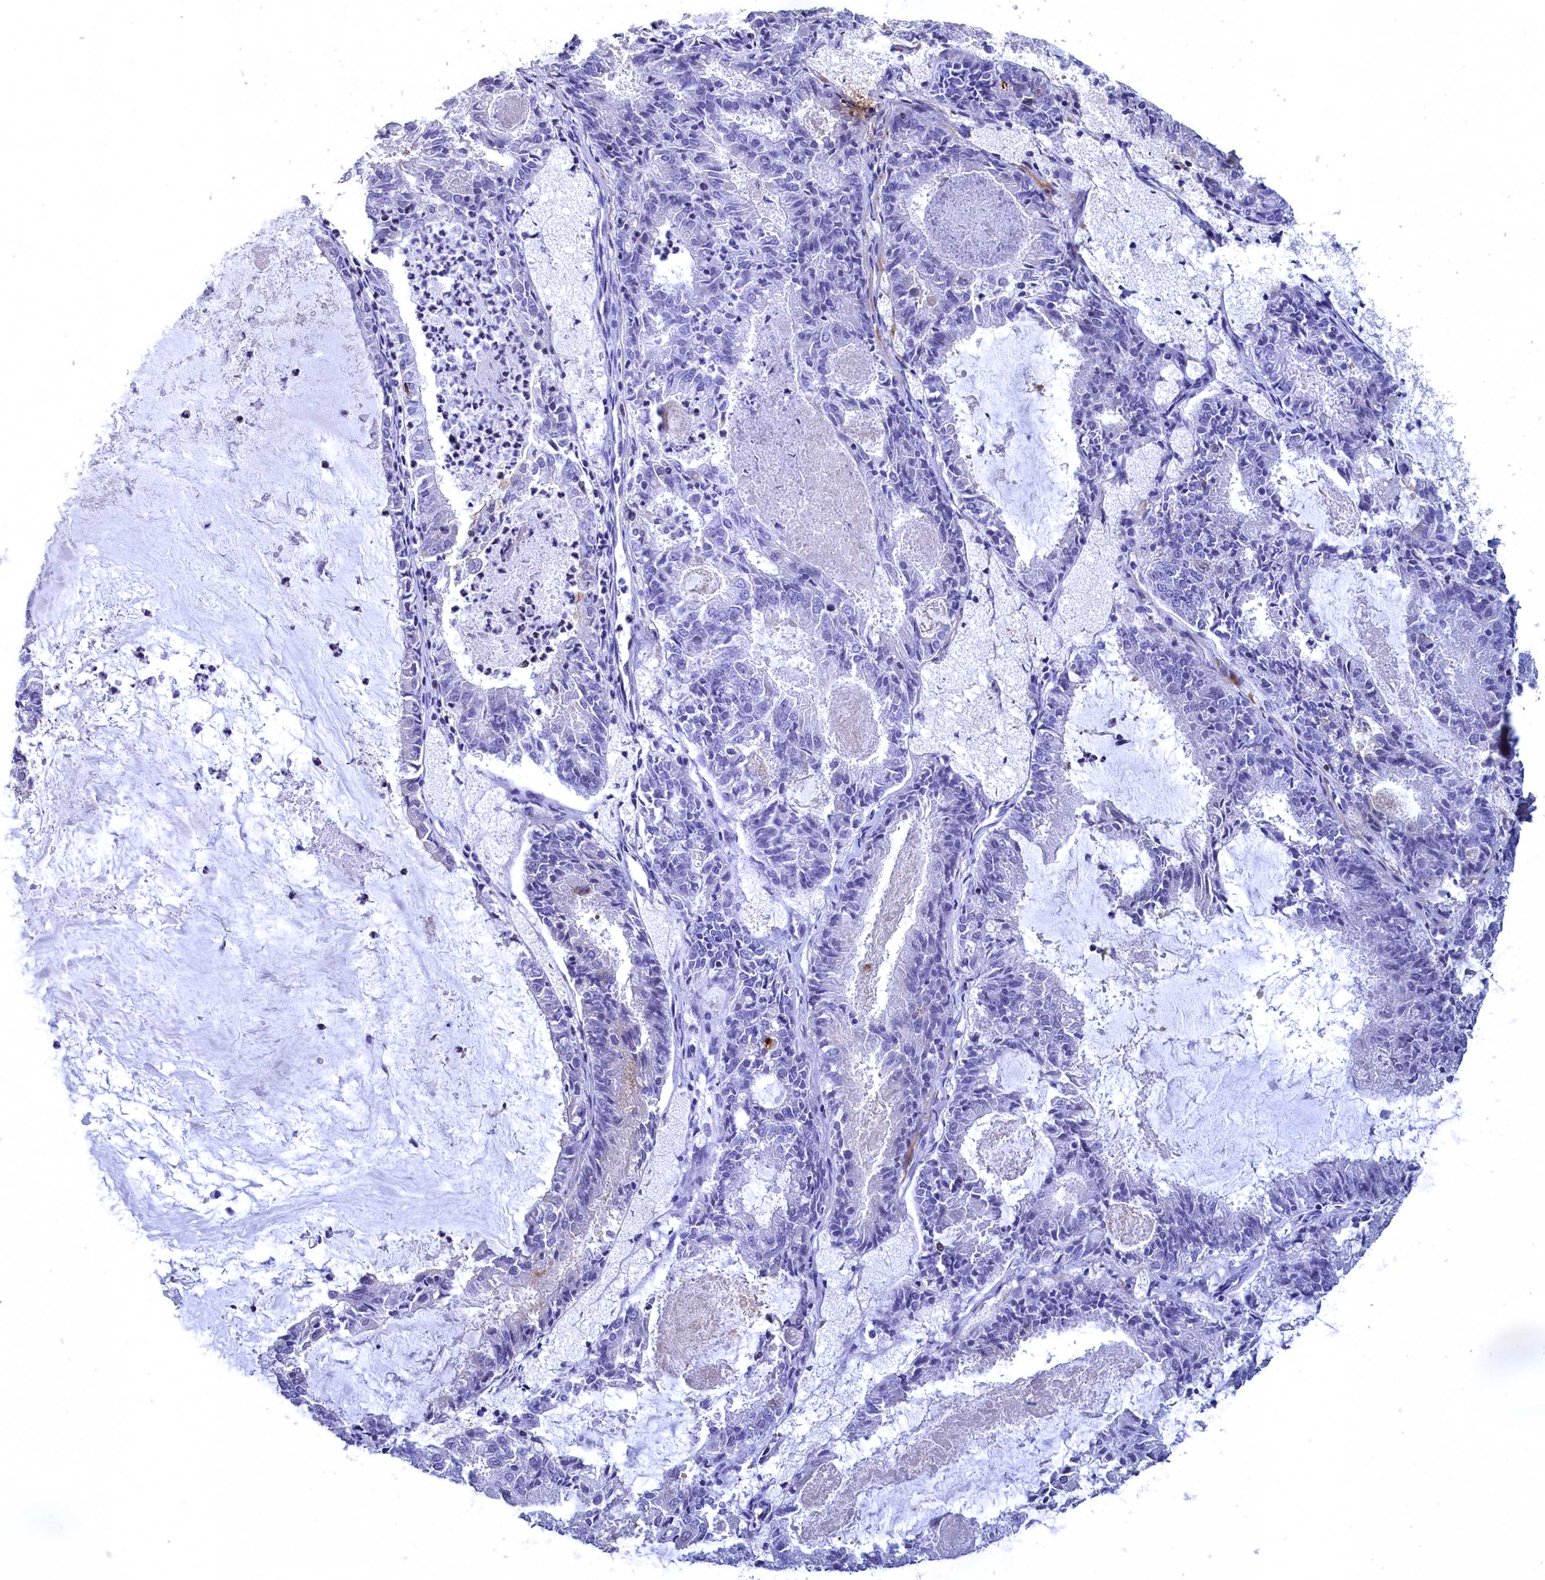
{"staining": {"intensity": "negative", "quantity": "none", "location": "none"}, "tissue": "endometrial cancer", "cell_type": "Tumor cells", "image_type": "cancer", "snomed": [{"axis": "morphology", "description": "Adenocarcinoma, NOS"}, {"axis": "topography", "description": "Endometrium"}], "caption": "Tumor cells show no significant expression in endometrial adenocarcinoma.", "gene": "NAA10", "patient": {"sex": "female", "age": 57}}